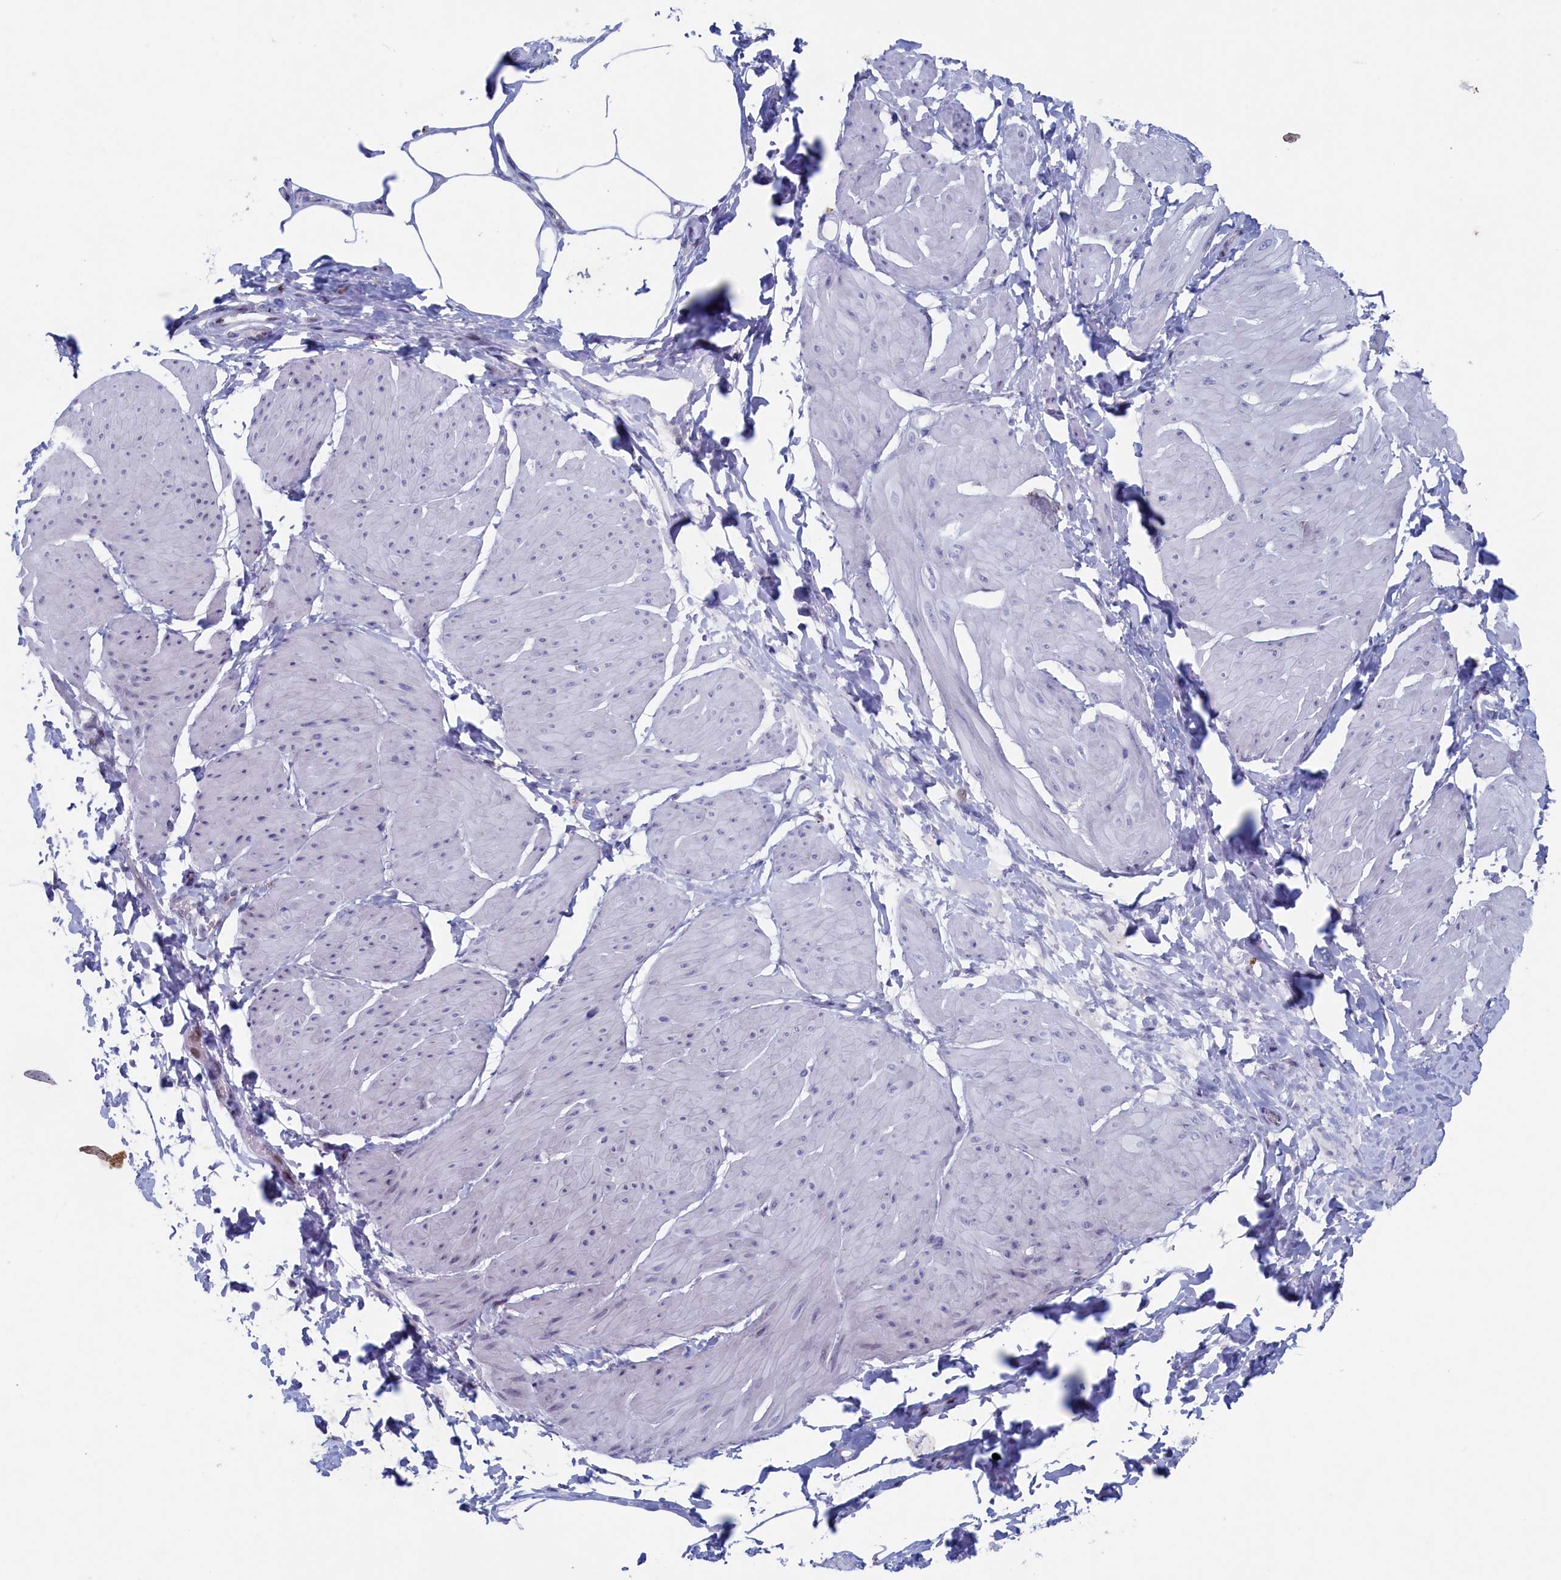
{"staining": {"intensity": "negative", "quantity": "none", "location": "none"}, "tissue": "smooth muscle", "cell_type": "Smooth muscle cells", "image_type": "normal", "snomed": [{"axis": "morphology", "description": "Urothelial carcinoma, High grade"}, {"axis": "topography", "description": "Urinary bladder"}], "caption": "Image shows no protein positivity in smooth muscle cells of normal smooth muscle.", "gene": "WDR76", "patient": {"sex": "male", "age": 46}}